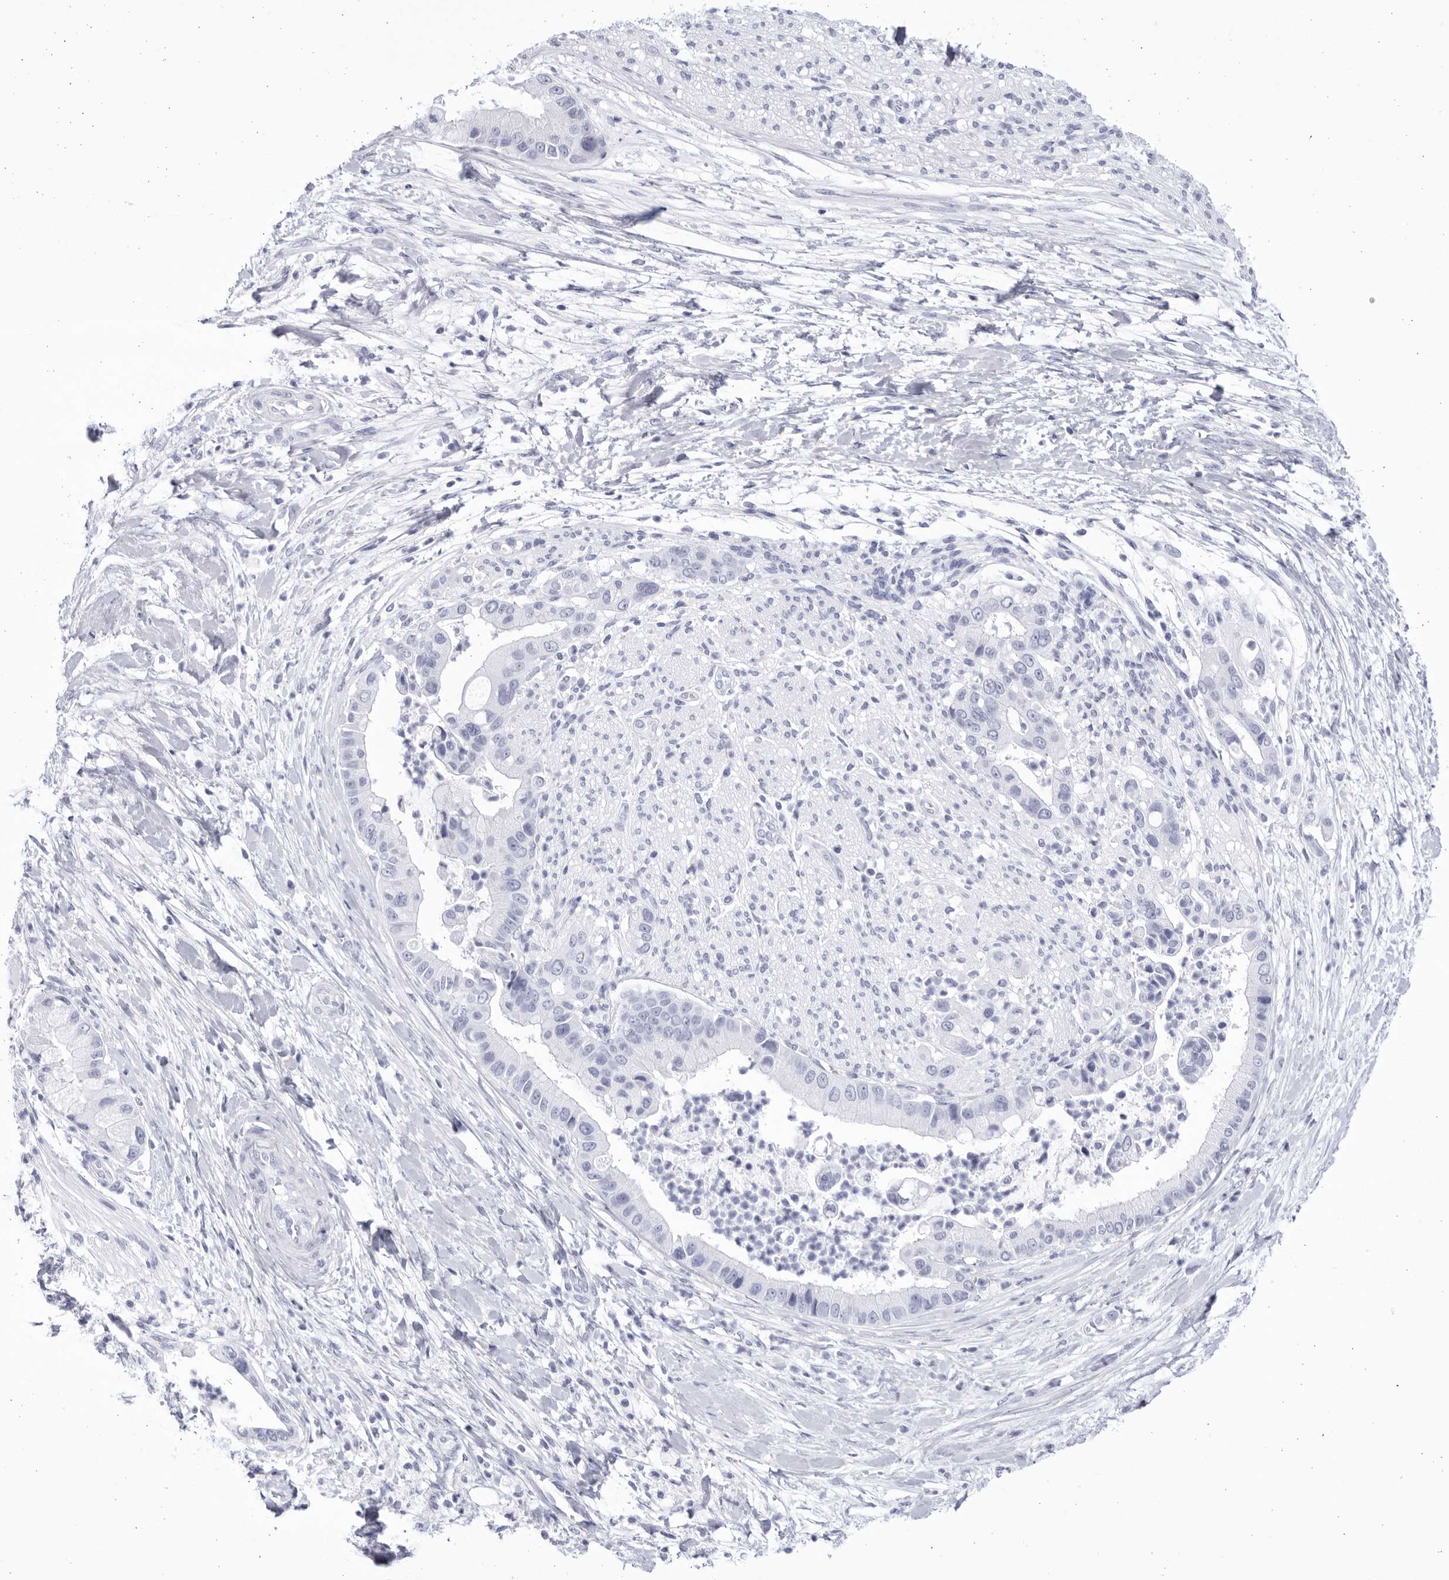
{"staining": {"intensity": "negative", "quantity": "none", "location": "none"}, "tissue": "liver cancer", "cell_type": "Tumor cells", "image_type": "cancer", "snomed": [{"axis": "morphology", "description": "Cholangiocarcinoma"}, {"axis": "topography", "description": "Liver"}], "caption": "DAB immunohistochemical staining of human liver cancer (cholangiocarcinoma) demonstrates no significant staining in tumor cells.", "gene": "CCDC181", "patient": {"sex": "female", "age": 54}}